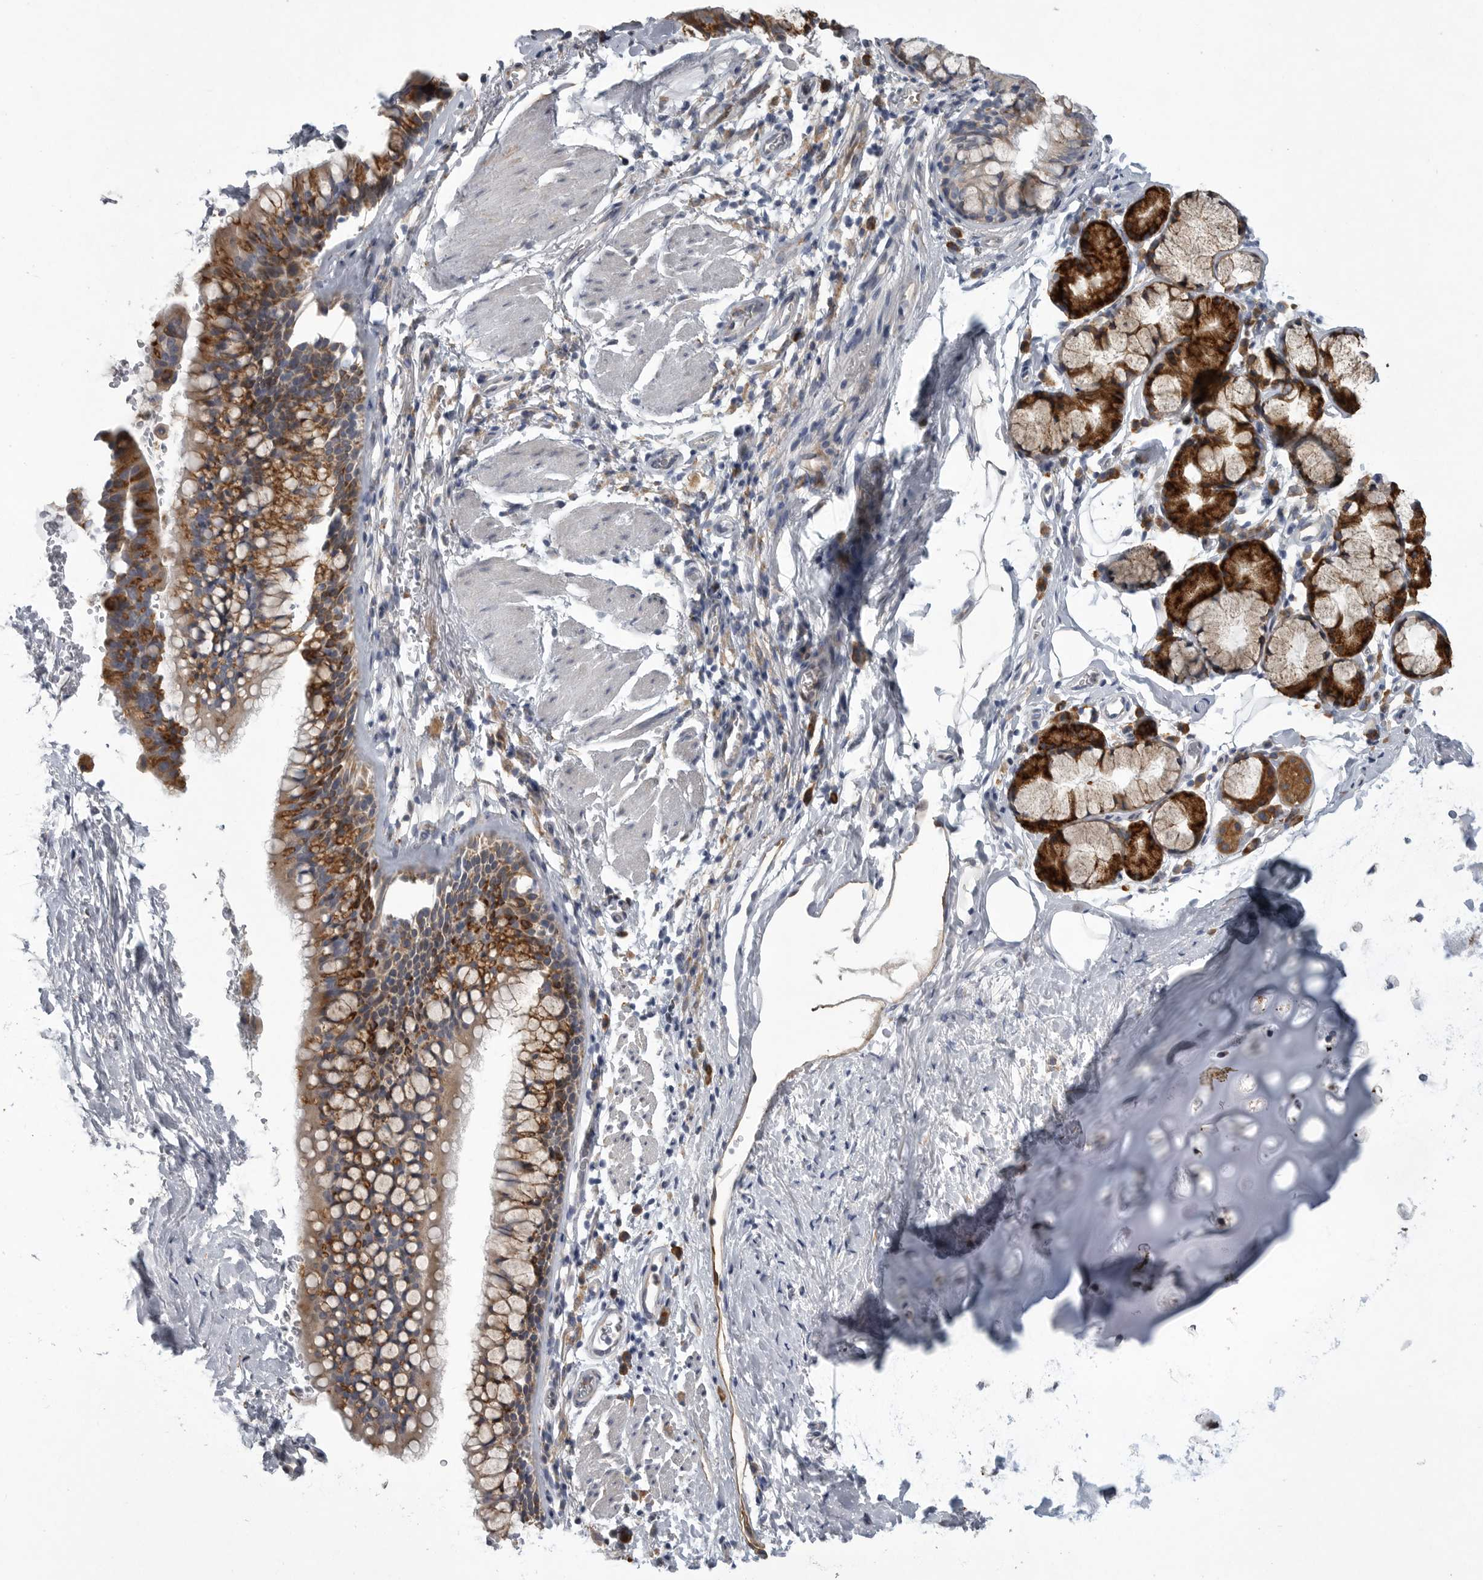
{"staining": {"intensity": "moderate", "quantity": "25%-75%", "location": "cytoplasmic/membranous"}, "tissue": "bronchus", "cell_type": "Respiratory epithelial cells", "image_type": "normal", "snomed": [{"axis": "morphology", "description": "Normal tissue, NOS"}, {"axis": "topography", "description": "Cartilage tissue"}, {"axis": "topography", "description": "Bronchus"}], "caption": "Respiratory epithelial cells show medium levels of moderate cytoplasmic/membranous positivity in about 25%-75% of cells in normal human bronchus. (DAB (3,3'-diaminobenzidine) IHC with brightfield microscopy, high magnification).", "gene": "MINPP1", "patient": {"sex": "female", "age": 53}}